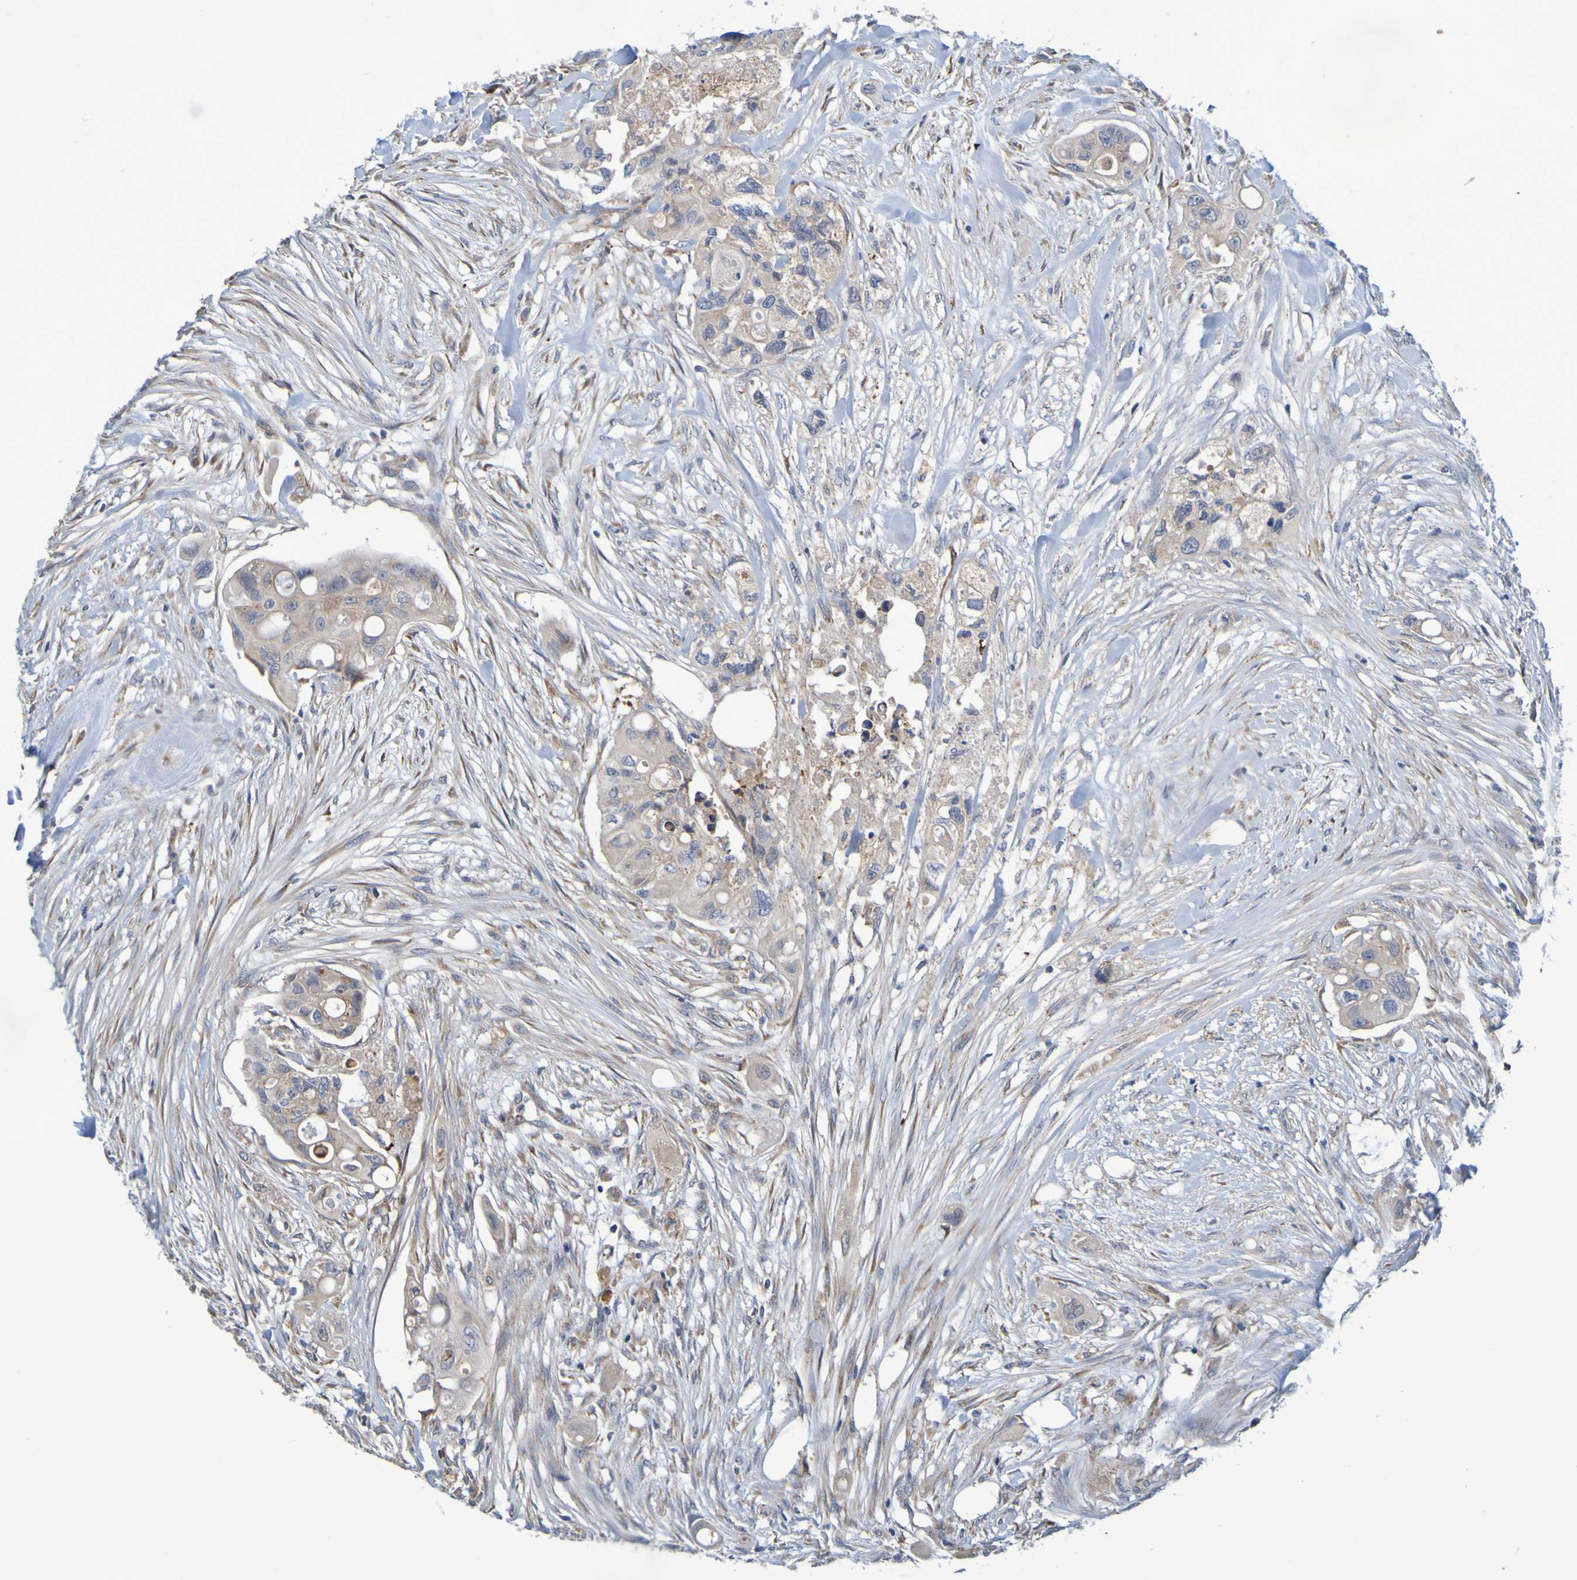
{"staining": {"intensity": "weak", "quantity": ">75%", "location": "cytoplasmic/membranous"}, "tissue": "colorectal cancer", "cell_type": "Tumor cells", "image_type": "cancer", "snomed": [{"axis": "morphology", "description": "Adenocarcinoma, NOS"}, {"axis": "topography", "description": "Colon"}], "caption": "This is an image of immunohistochemistry staining of colorectal cancer, which shows weak expression in the cytoplasmic/membranous of tumor cells.", "gene": "CLDN18", "patient": {"sex": "female", "age": 57}}